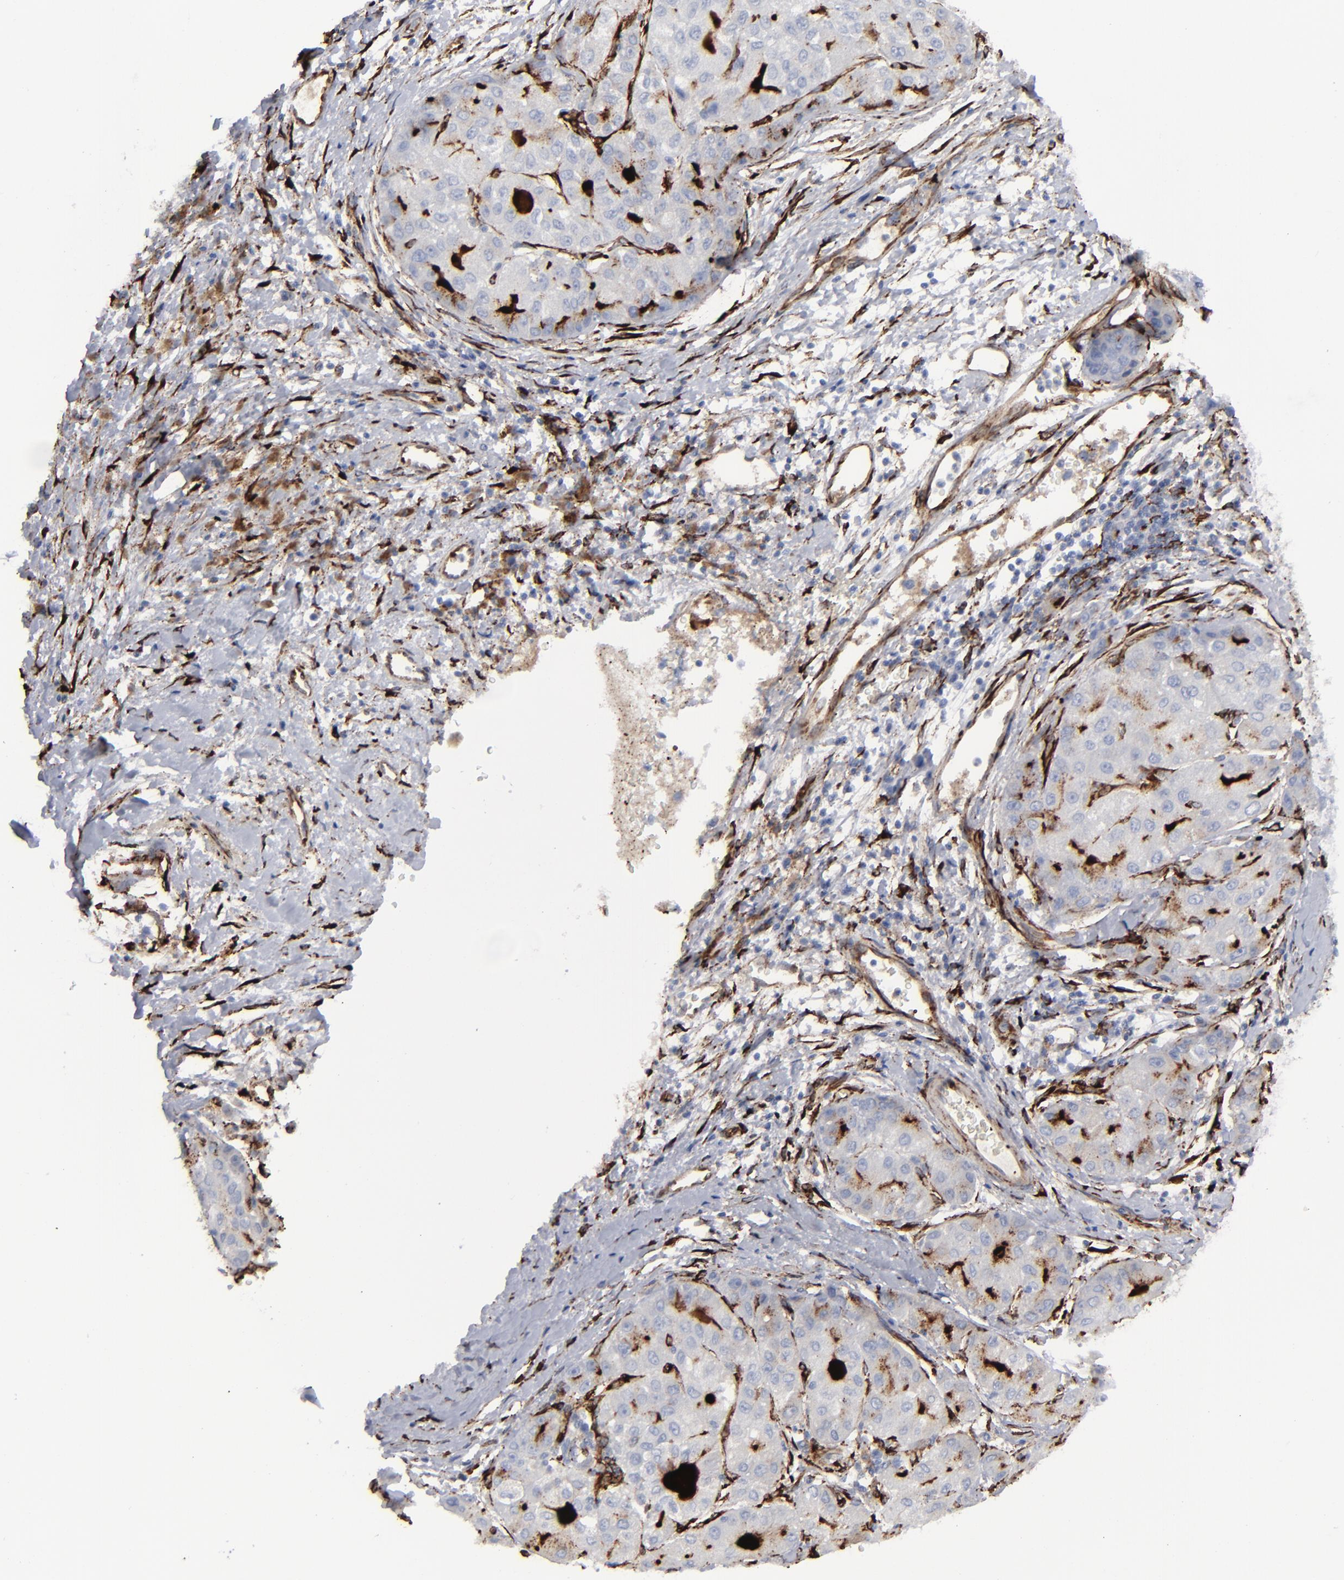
{"staining": {"intensity": "negative", "quantity": "none", "location": "none"}, "tissue": "liver cancer", "cell_type": "Tumor cells", "image_type": "cancer", "snomed": [{"axis": "morphology", "description": "Carcinoma, Hepatocellular, NOS"}, {"axis": "topography", "description": "Liver"}], "caption": "IHC micrograph of liver cancer stained for a protein (brown), which reveals no expression in tumor cells. (DAB IHC, high magnification).", "gene": "SPARC", "patient": {"sex": "male", "age": 80}}